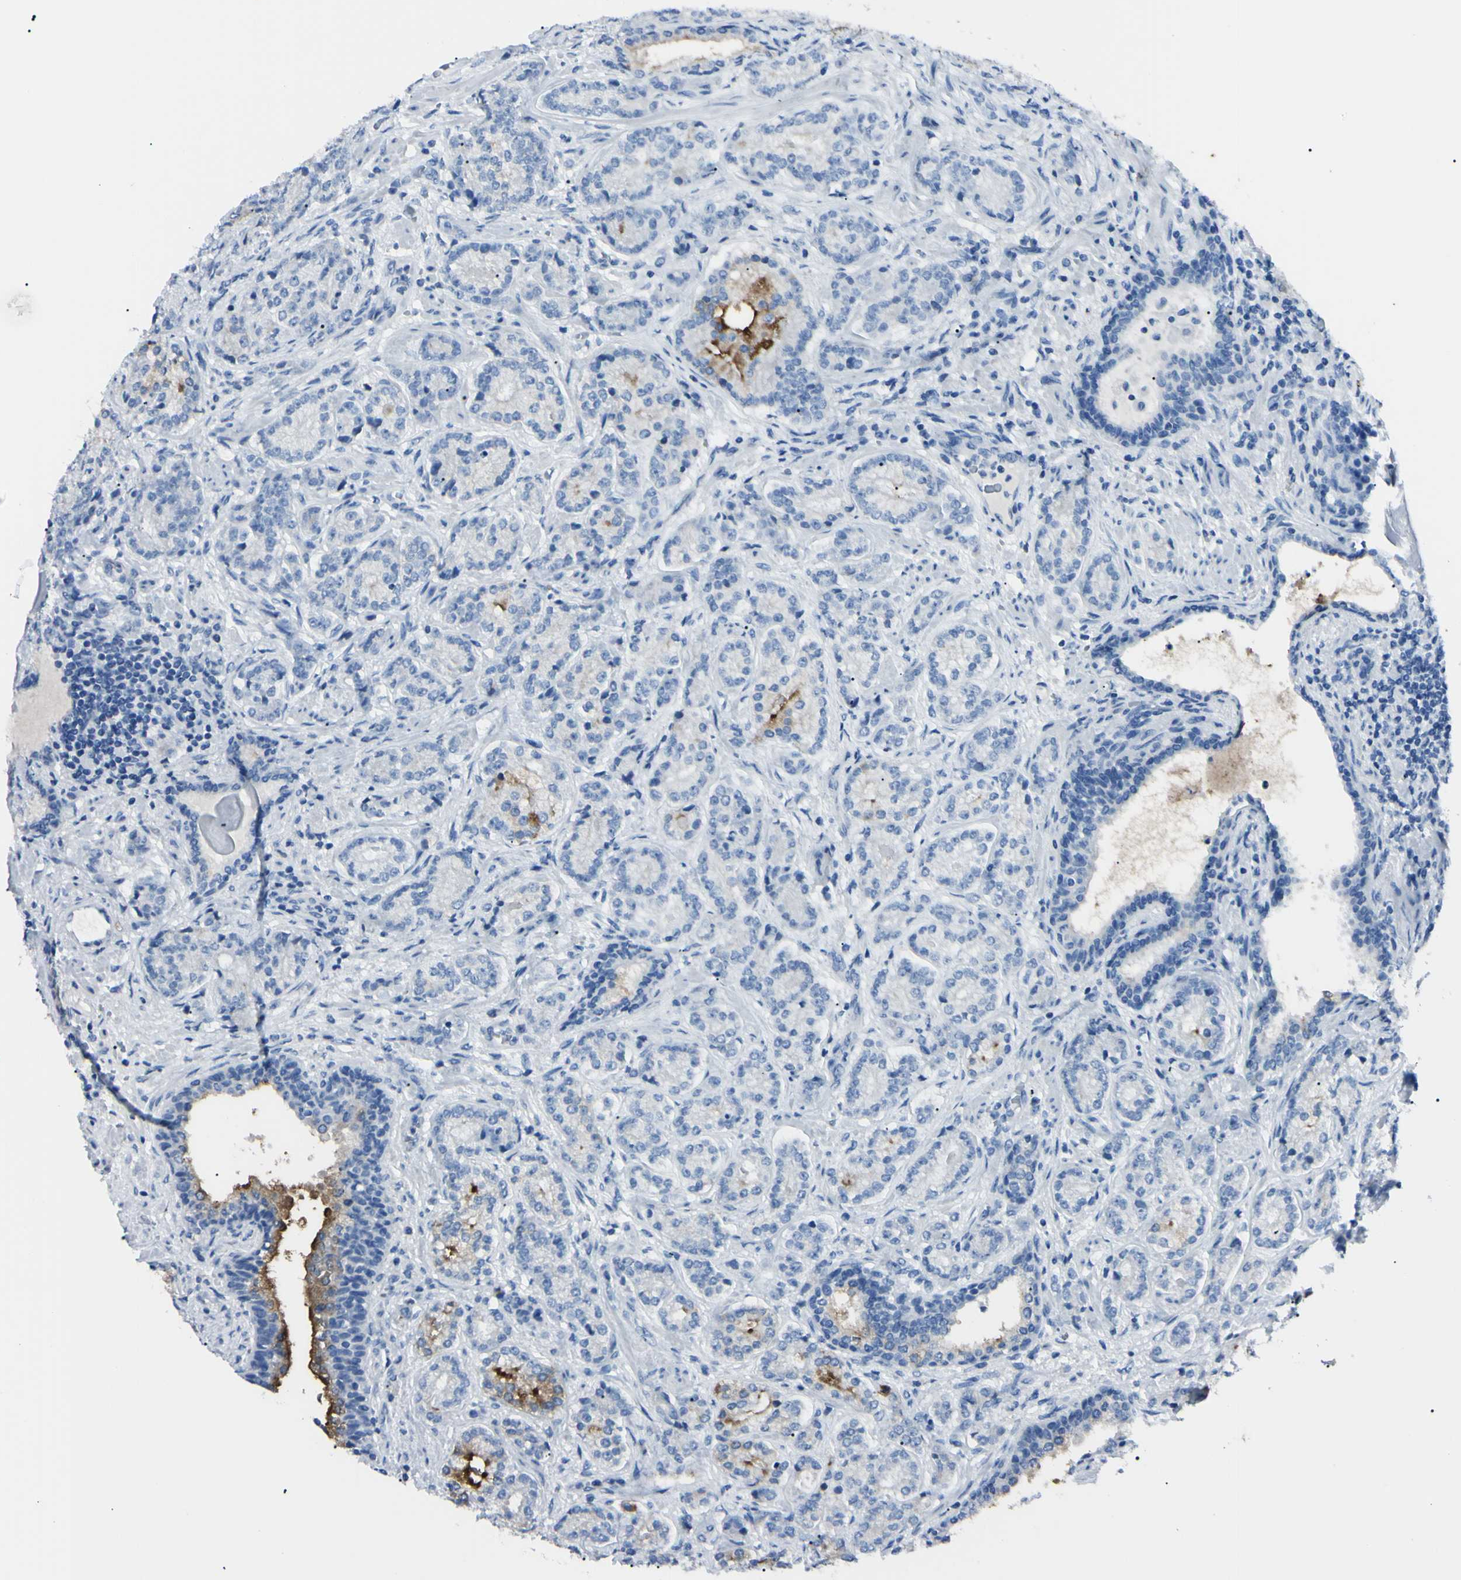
{"staining": {"intensity": "strong", "quantity": "25%-75%", "location": "cytoplasmic/membranous"}, "tissue": "prostate cancer", "cell_type": "Tumor cells", "image_type": "cancer", "snomed": [{"axis": "morphology", "description": "Adenocarcinoma, High grade"}, {"axis": "topography", "description": "Prostate"}], "caption": "An immunohistochemistry (IHC) histopathology image of neoplastic tissue is shown. Protein staining in brown labels strong cytoplasmic/membranous positivity in prostate adenocarcinoma (high-grade) within tumor cells.", "gene": "FOLH1", "patient": {"sex": "male", "age": 61}}